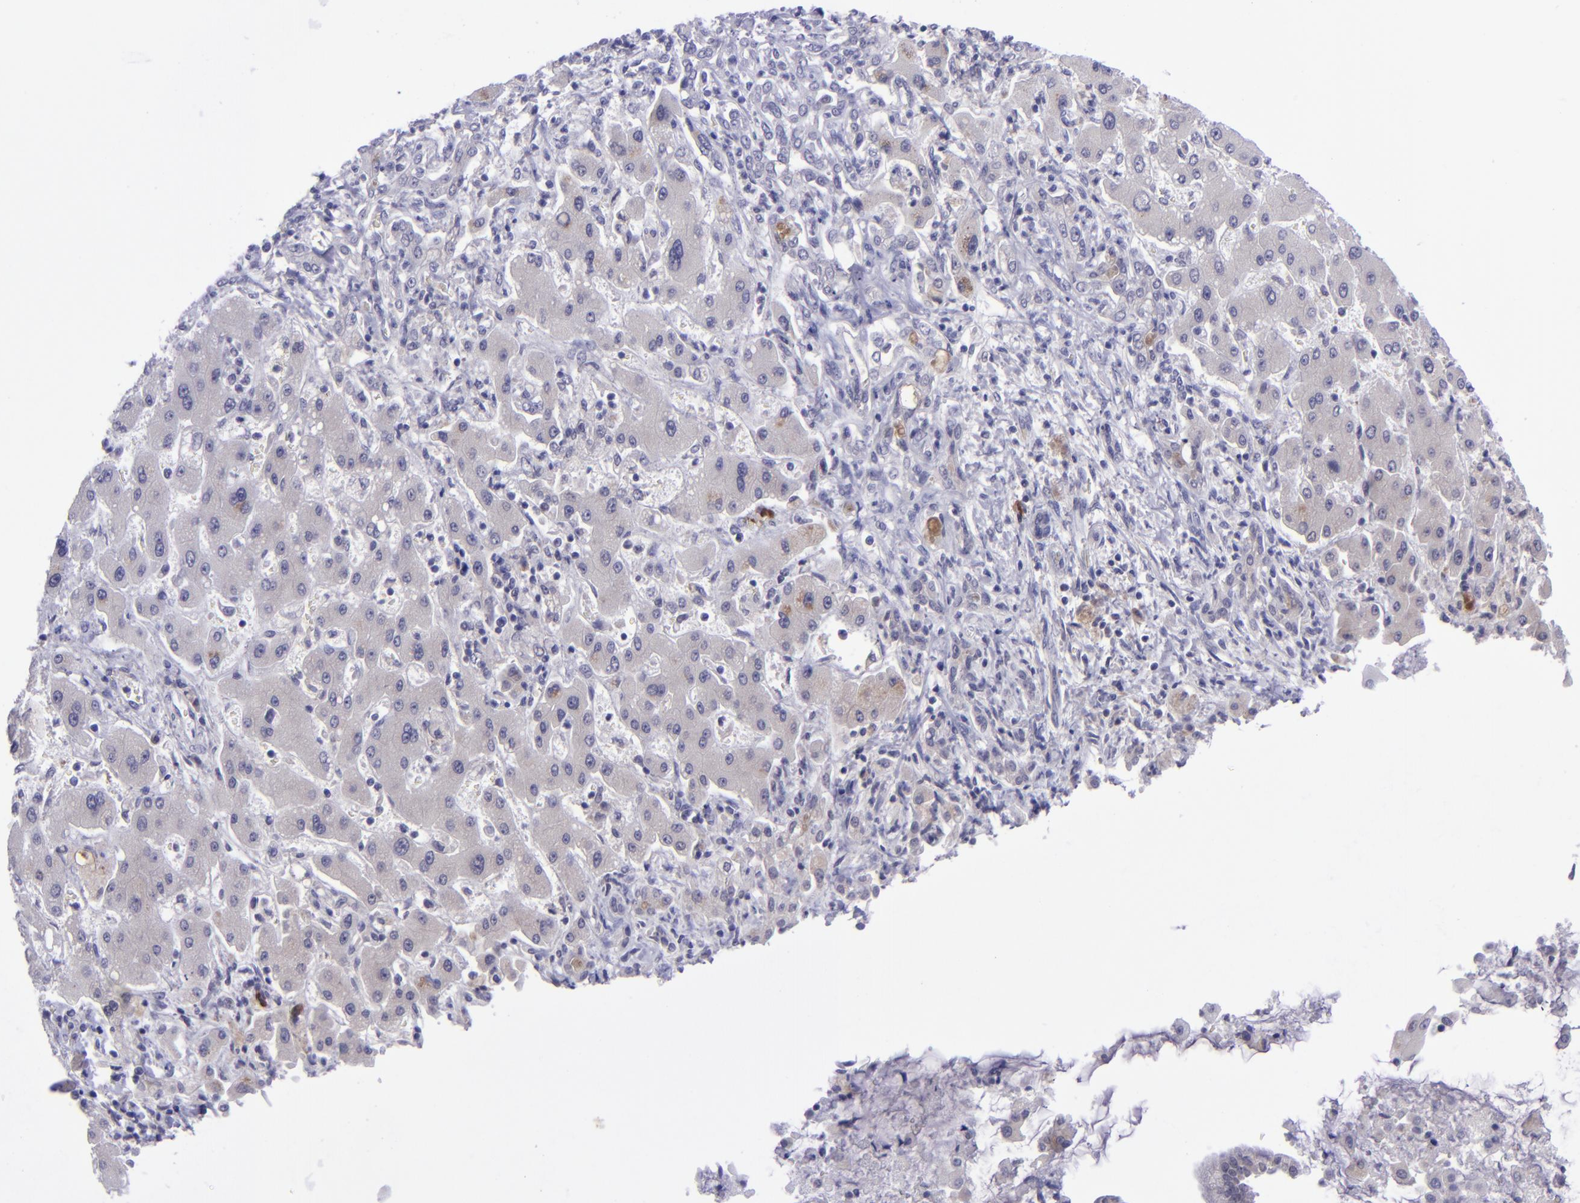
{"staining": {"intensity": "negative", "quantity": "none", "location": "none"}, "tissue": "liver cancer", "cell_type": "Tumor cells", "image_type": "cancer", "snomed": [{"axis": "morphology", "description": "Cholangiocarcinoma"}, {"axis": "topography", "description": "Liver"}], "caption": "This image is of liver cancer stained with immunohistochemistry (IHC) to label a protein in brown with the nuclei are counter-stained blue. There is no expression in tumor cells.", "gene": "POU2F2", "patient": {"sex": "male", "age": 50}}